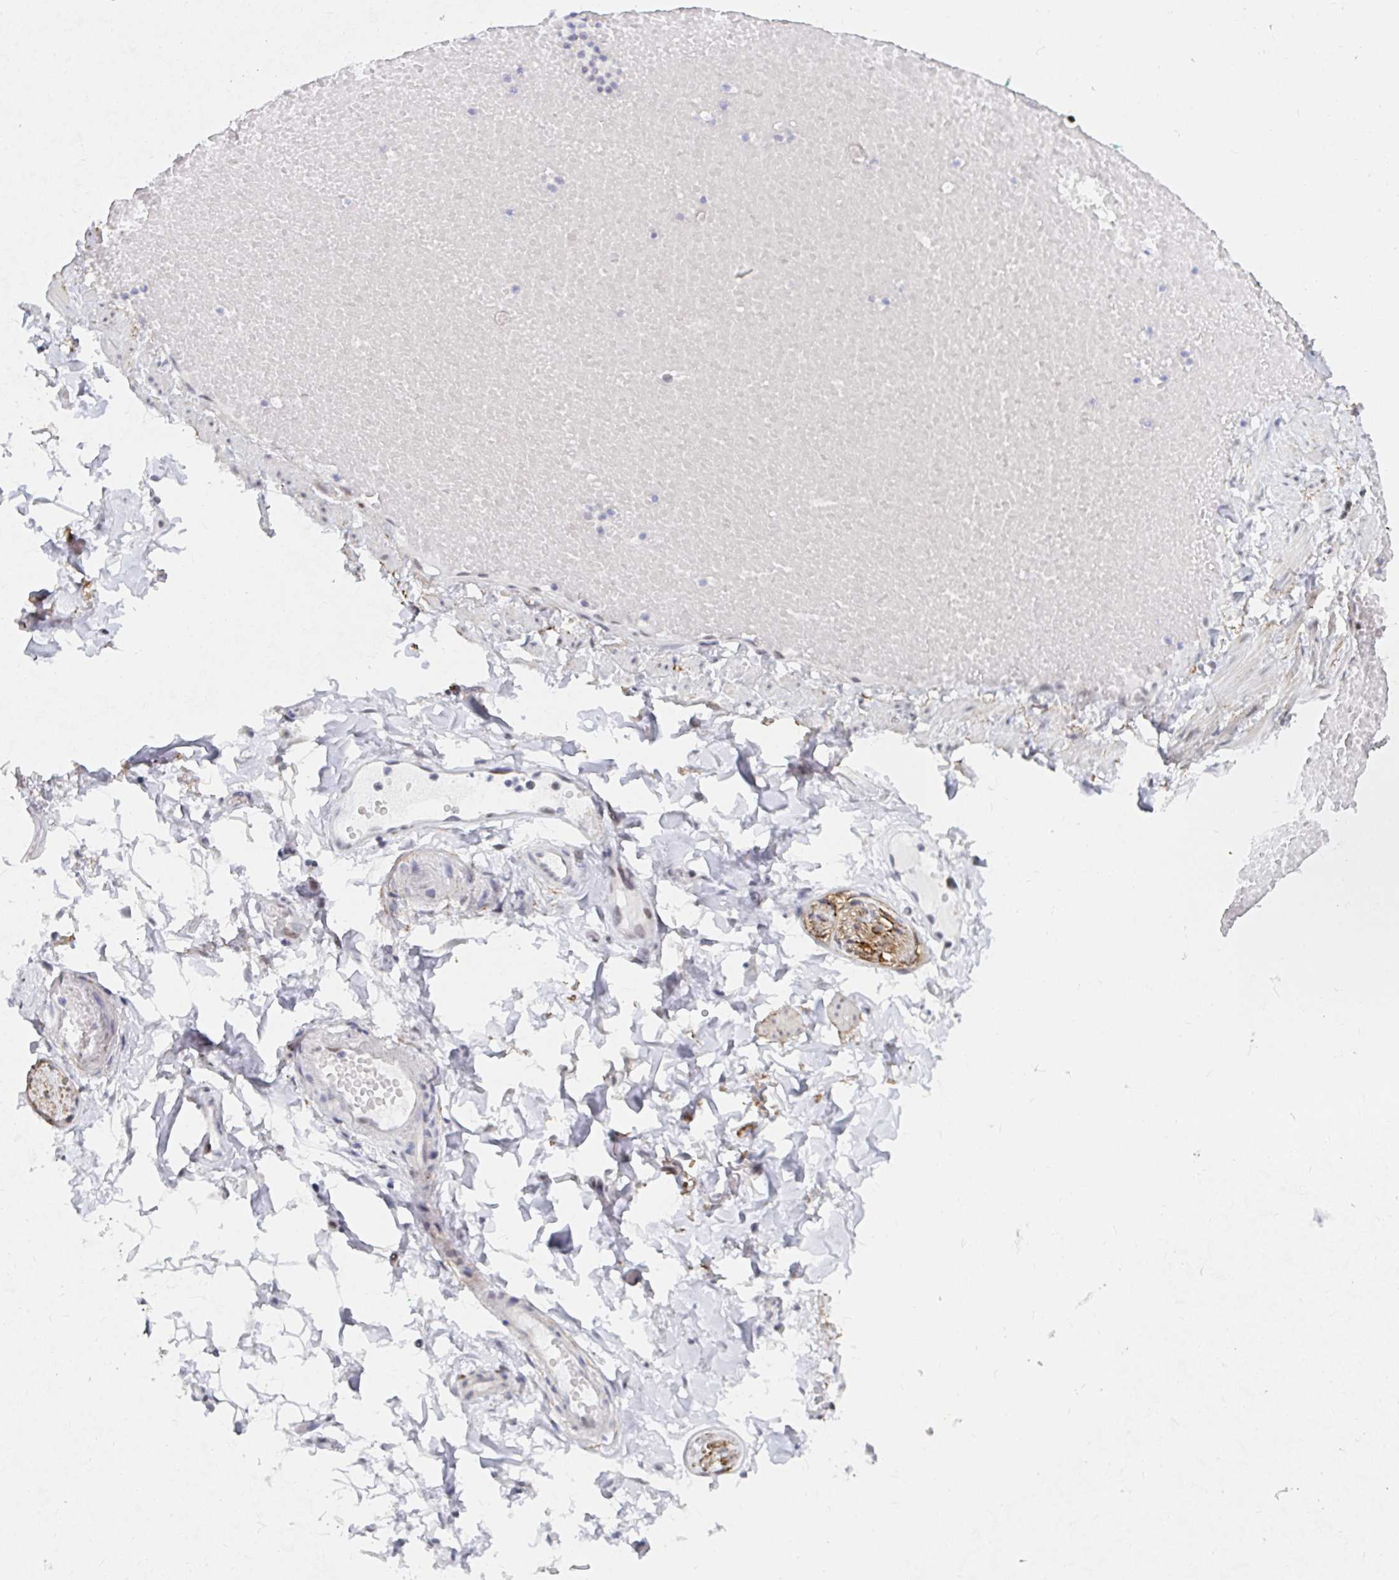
{"staining": {"intensity": "negative", "quantity": "none", "location": "none"}, "tissue": "adipose tissue", "cell_type": "Adipocytes", "image_type": "normal", "snomed": [{"axis": "morphology", "description": "Normal tissue, NOS"}, {"axis": "topography", "description": "Anal"}, {"axis": "topography", "description": "Peripheral nerve tissue"}], "caption": "A photomicrograph of human adipose tissue is negative for staining in adipocytes. (DAB (3,3'-diaminobenzidine) immunohistochemistry (IHC) visualized using brightfield microscopy, high magnification).", "gene": "COL28A1", "patient": {"sex": "male", "age": 78}}